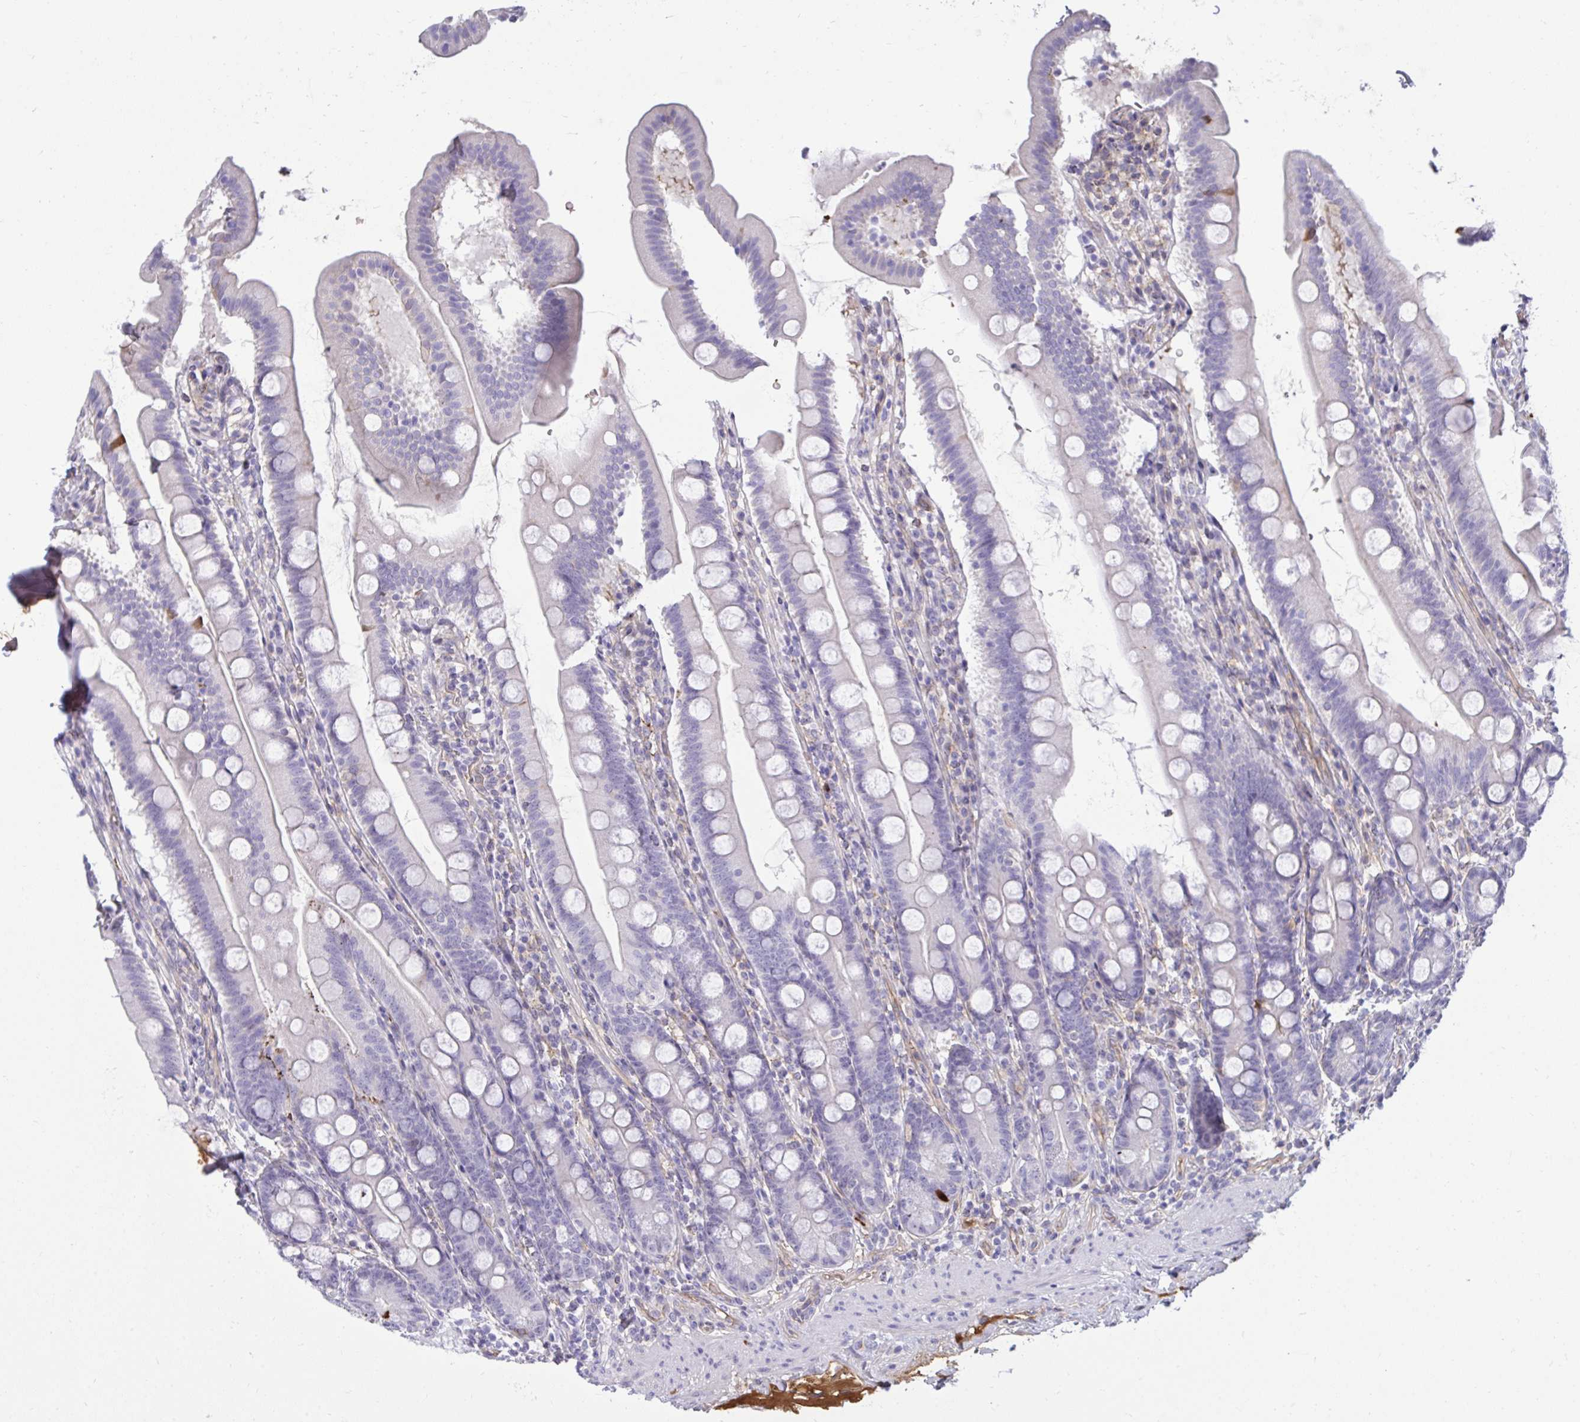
{"staining": {"intensity": "moderate", "quantity": "<25%", "location": "cytoplasmic/membranous"}, "tissue": "duodenum", "cell_type": "Glandular cells", "image_type": "normal", "snomed": [{"axis": "morphology", "description": "Normal tissue, NOS"}, {"axis": "topography", "description": "Duodenum"}], "caption": "Immunohistochemical staining of benign duodenum shows moderate cytoplasmic/membranous protein positivity in about <25% of glandular cells.", "gene": "F2", "patient": {"sex": "female", "age": 67}}